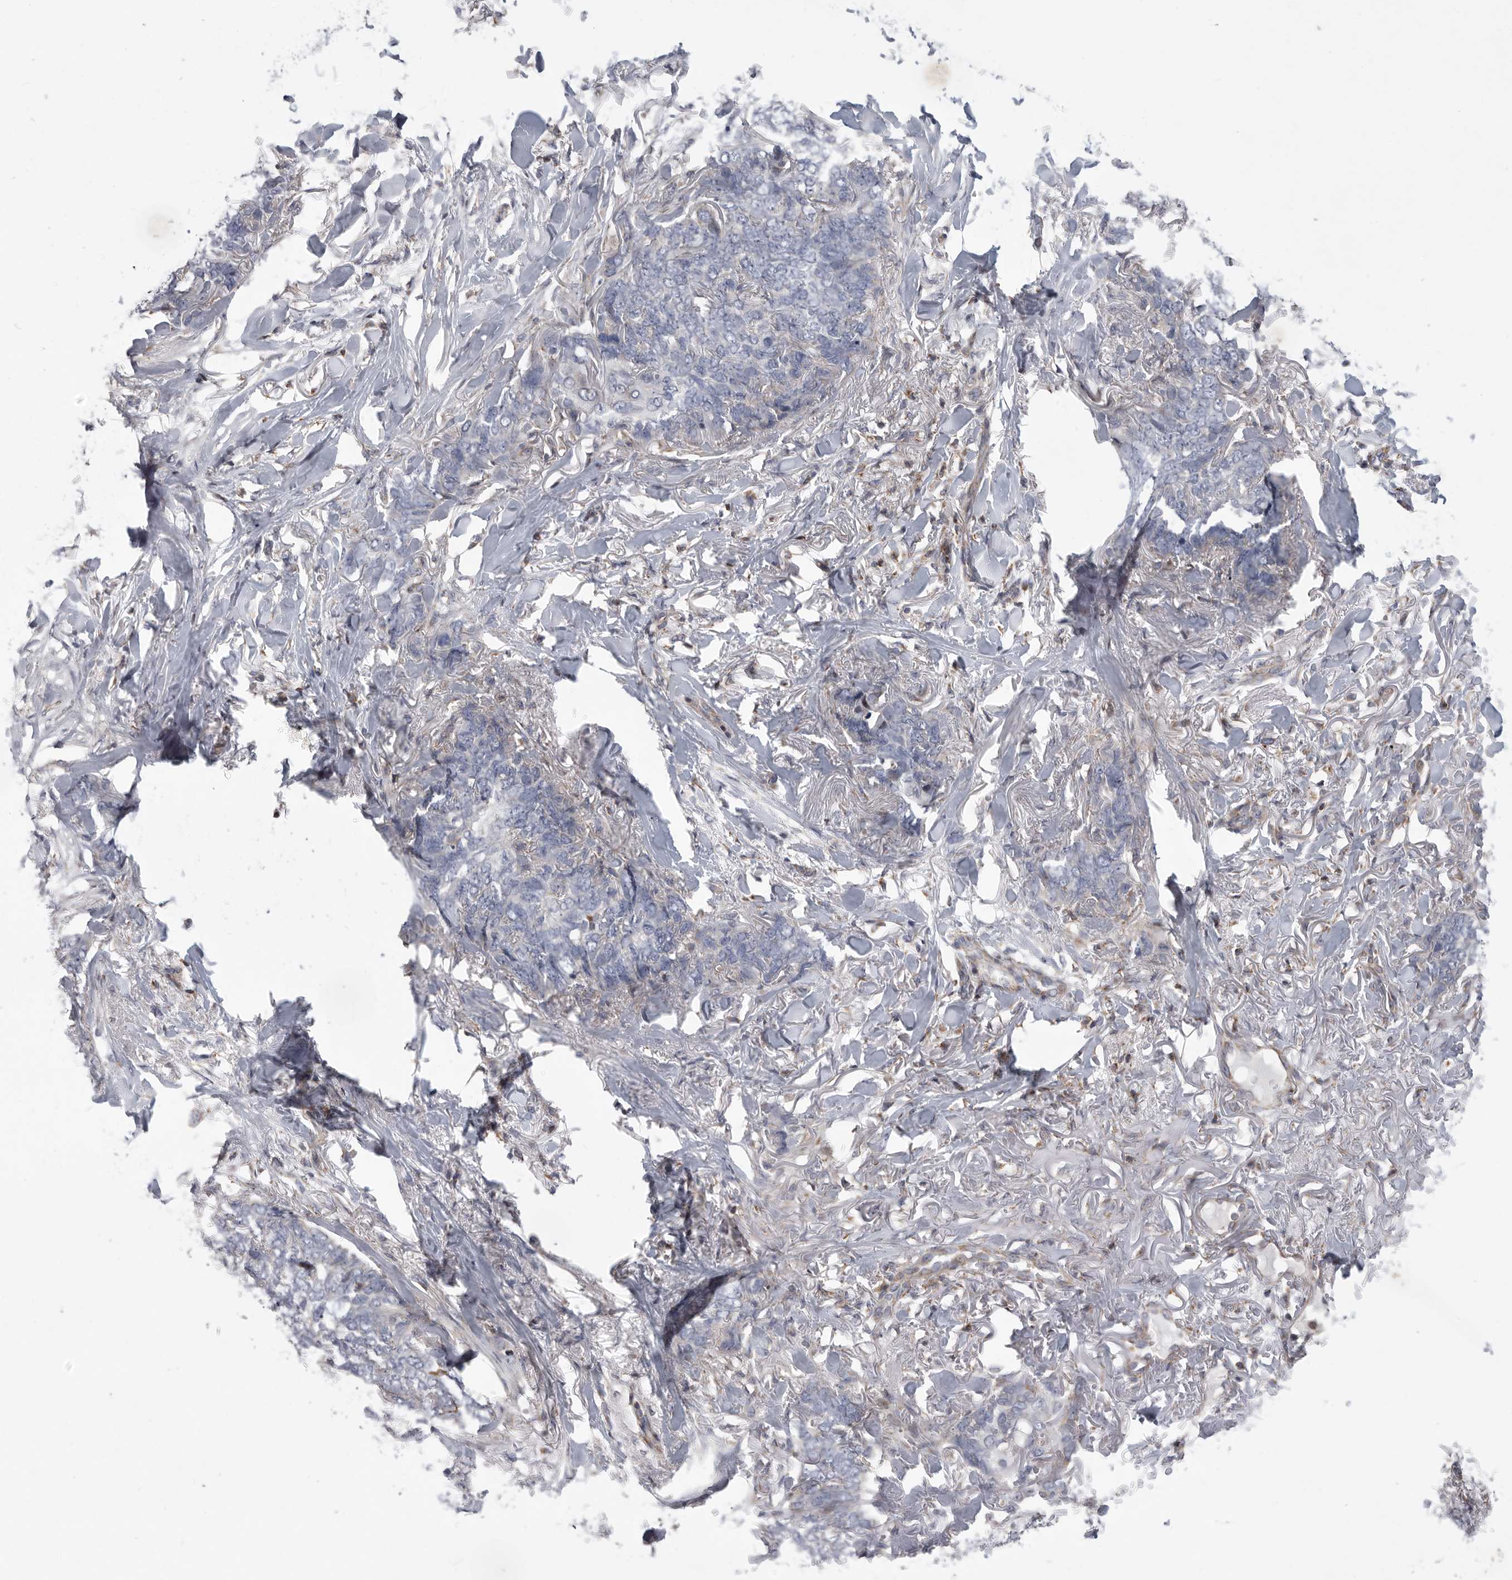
{"staining": {"intensity": "negative", "quantity": "none", "location": "none"}, "tissue": "skin cancer", "cell_type": "Tumor cells", "image_type": "cancer", "snomed": [{"axis": "morphology", "description": "Normal tissue, NOS"}, {"axis": "morphology", "description": "Basal cell carcinoma"}, {"axis": "topography", "description": "Skin"}], "caption": "A micrograph of skin cancer (basal cell carcinoma) stained for a protein displays no brown staining in tumor cells.", "gene": "MPZL1", "patient": {"sex": "male", "age": 77}}